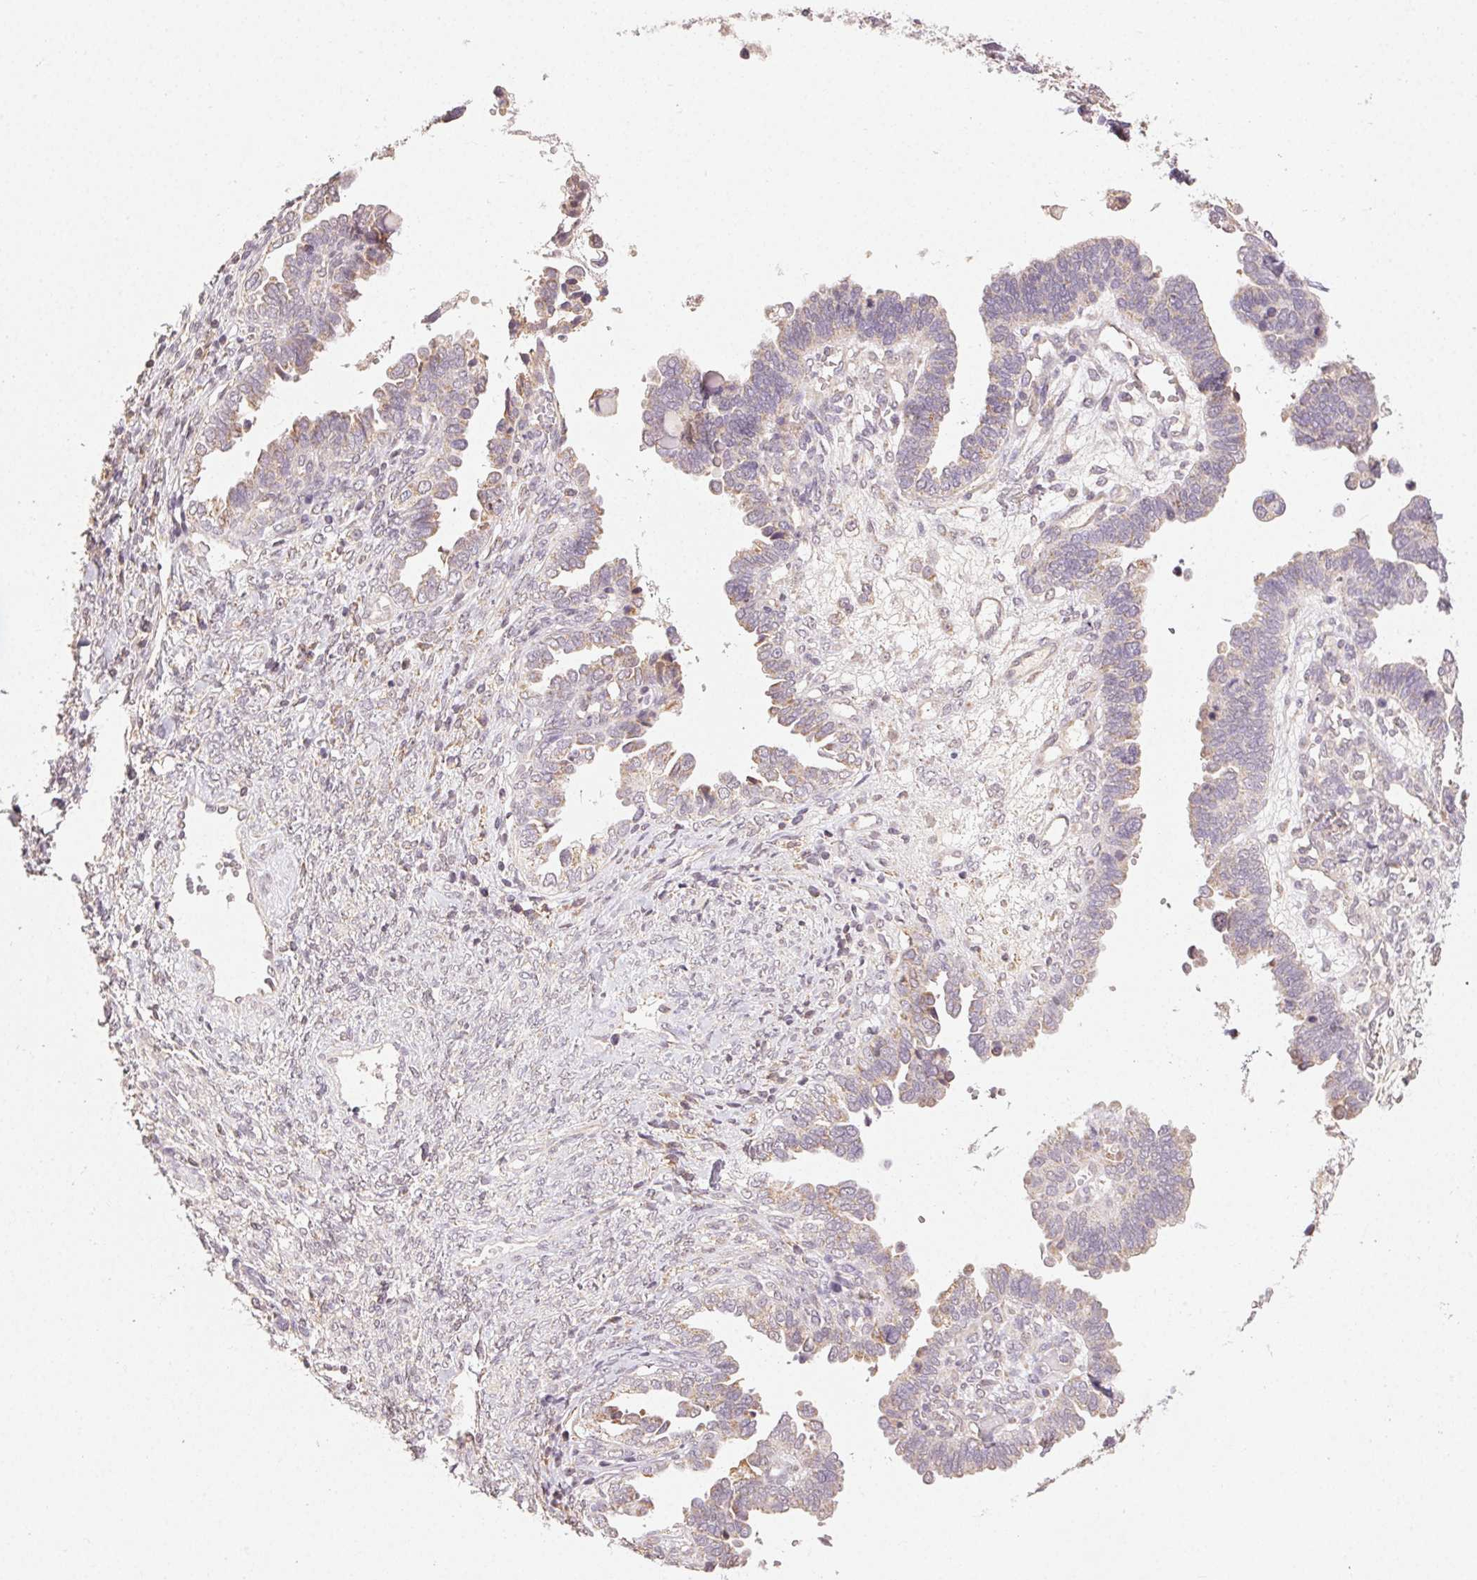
{"staining": {"intensity": "weak", "quantity": "<25%", "location": "cytoplasmic/membranous"}, "tissue": "ovarian cancer", "cell_type": "Tumor cells", "image_type": "cancer", "snomed": [{"axis": "morphology", "description": "Cystadenocarcinoma, serous, NOS"}, {"axis": "topography", "description": "Ovary"}], "caption": "The immunohistochemistry image has no significant expression in tumor cells of ovarian serous cystadenocarcinoma tissue.", "gene": "CLASP1", "patient": {"sex": "female", "age": 51}}